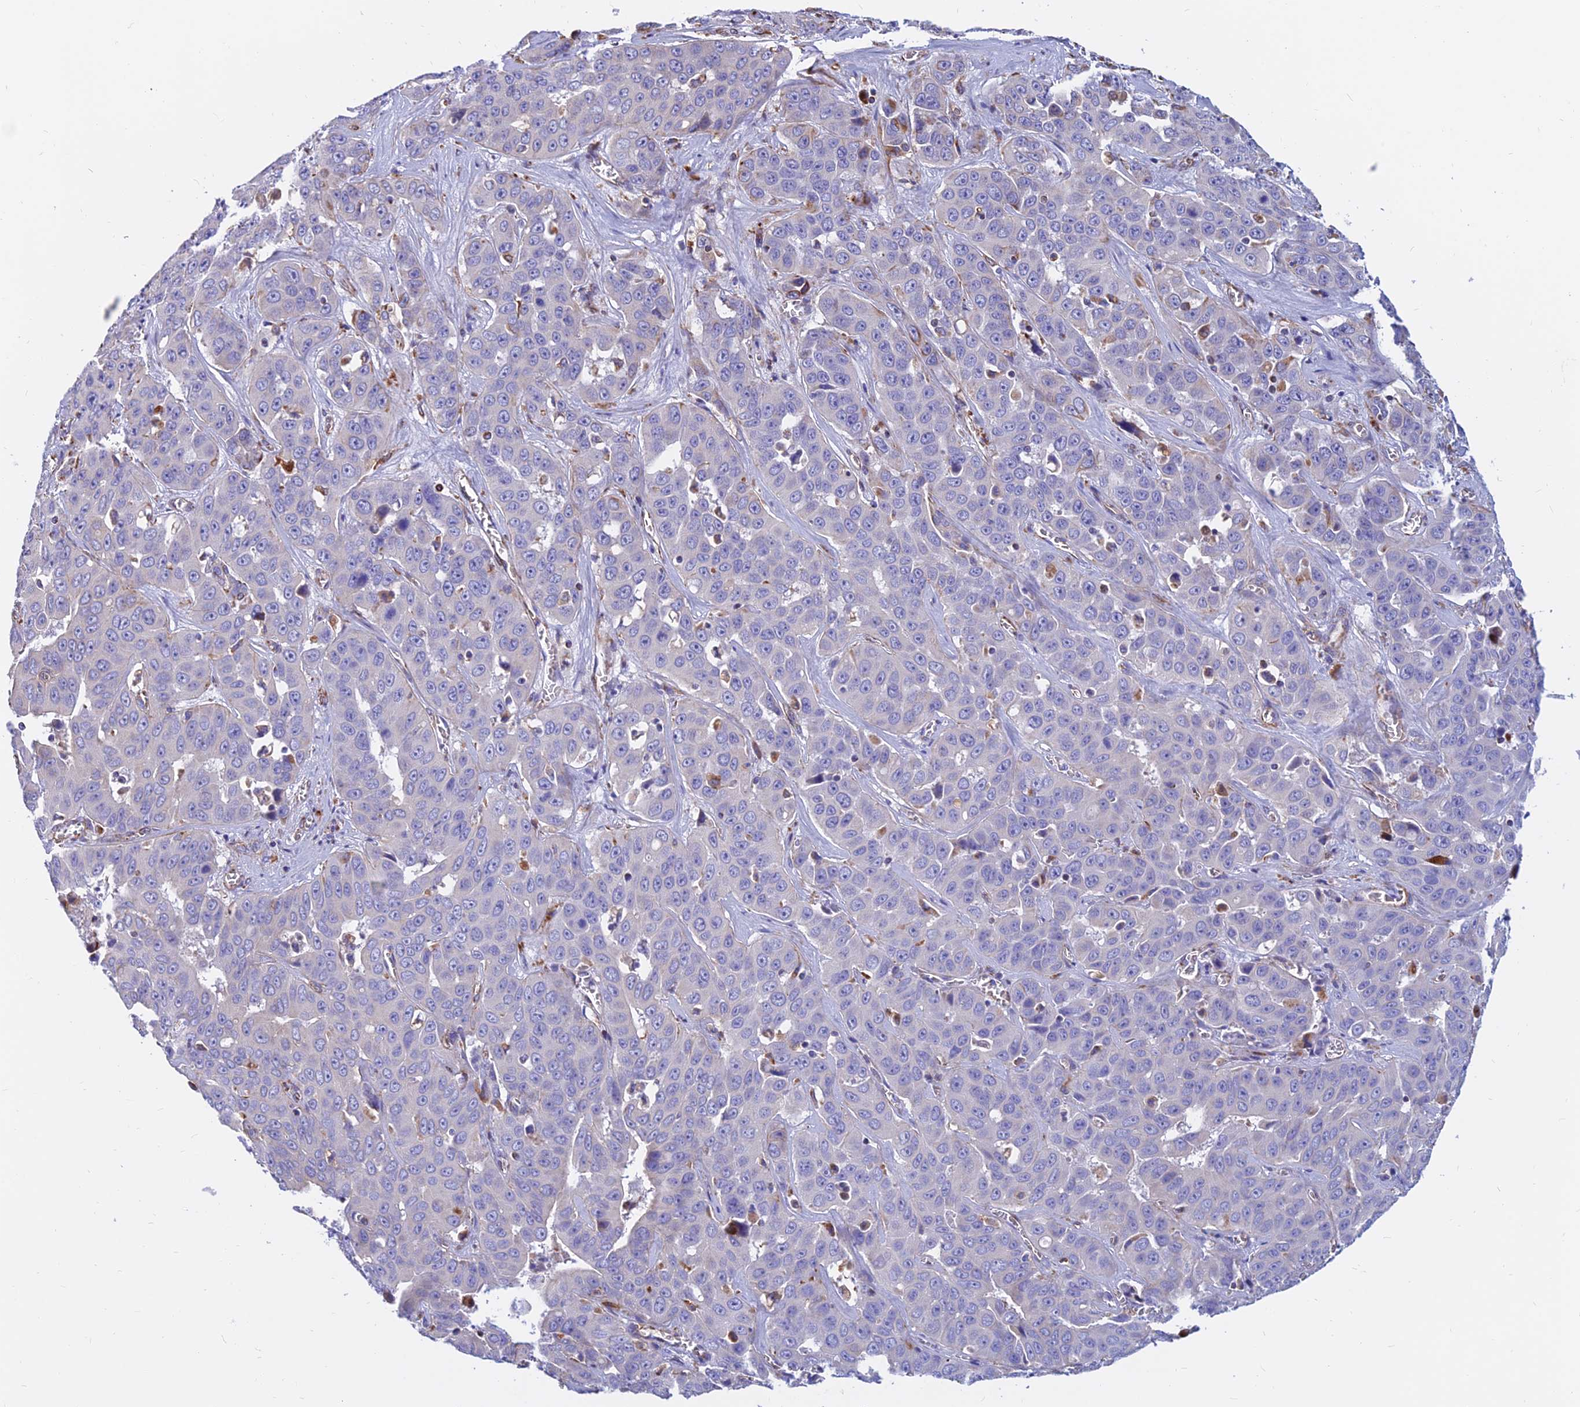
{"staining": {"intensity": "negative", "quantity": "none", "location": "none"}, "tissue": "liver cancer", "cell_type": "Tumor cells", "image_type": "cancer", "snomed": [{"axis": "morphology", "description": "Cholangiocarcinoma"}, {"axis": "topography", "description": "Liver"}], "caption": "An immunohistochemistry histopathology image of liver cancer is shown. There is no staining in tumor cells of liver cancer. Nuclei are stained in blue.", "gene": "CDK18", "patient": {"sex": "female", "age": 52}}